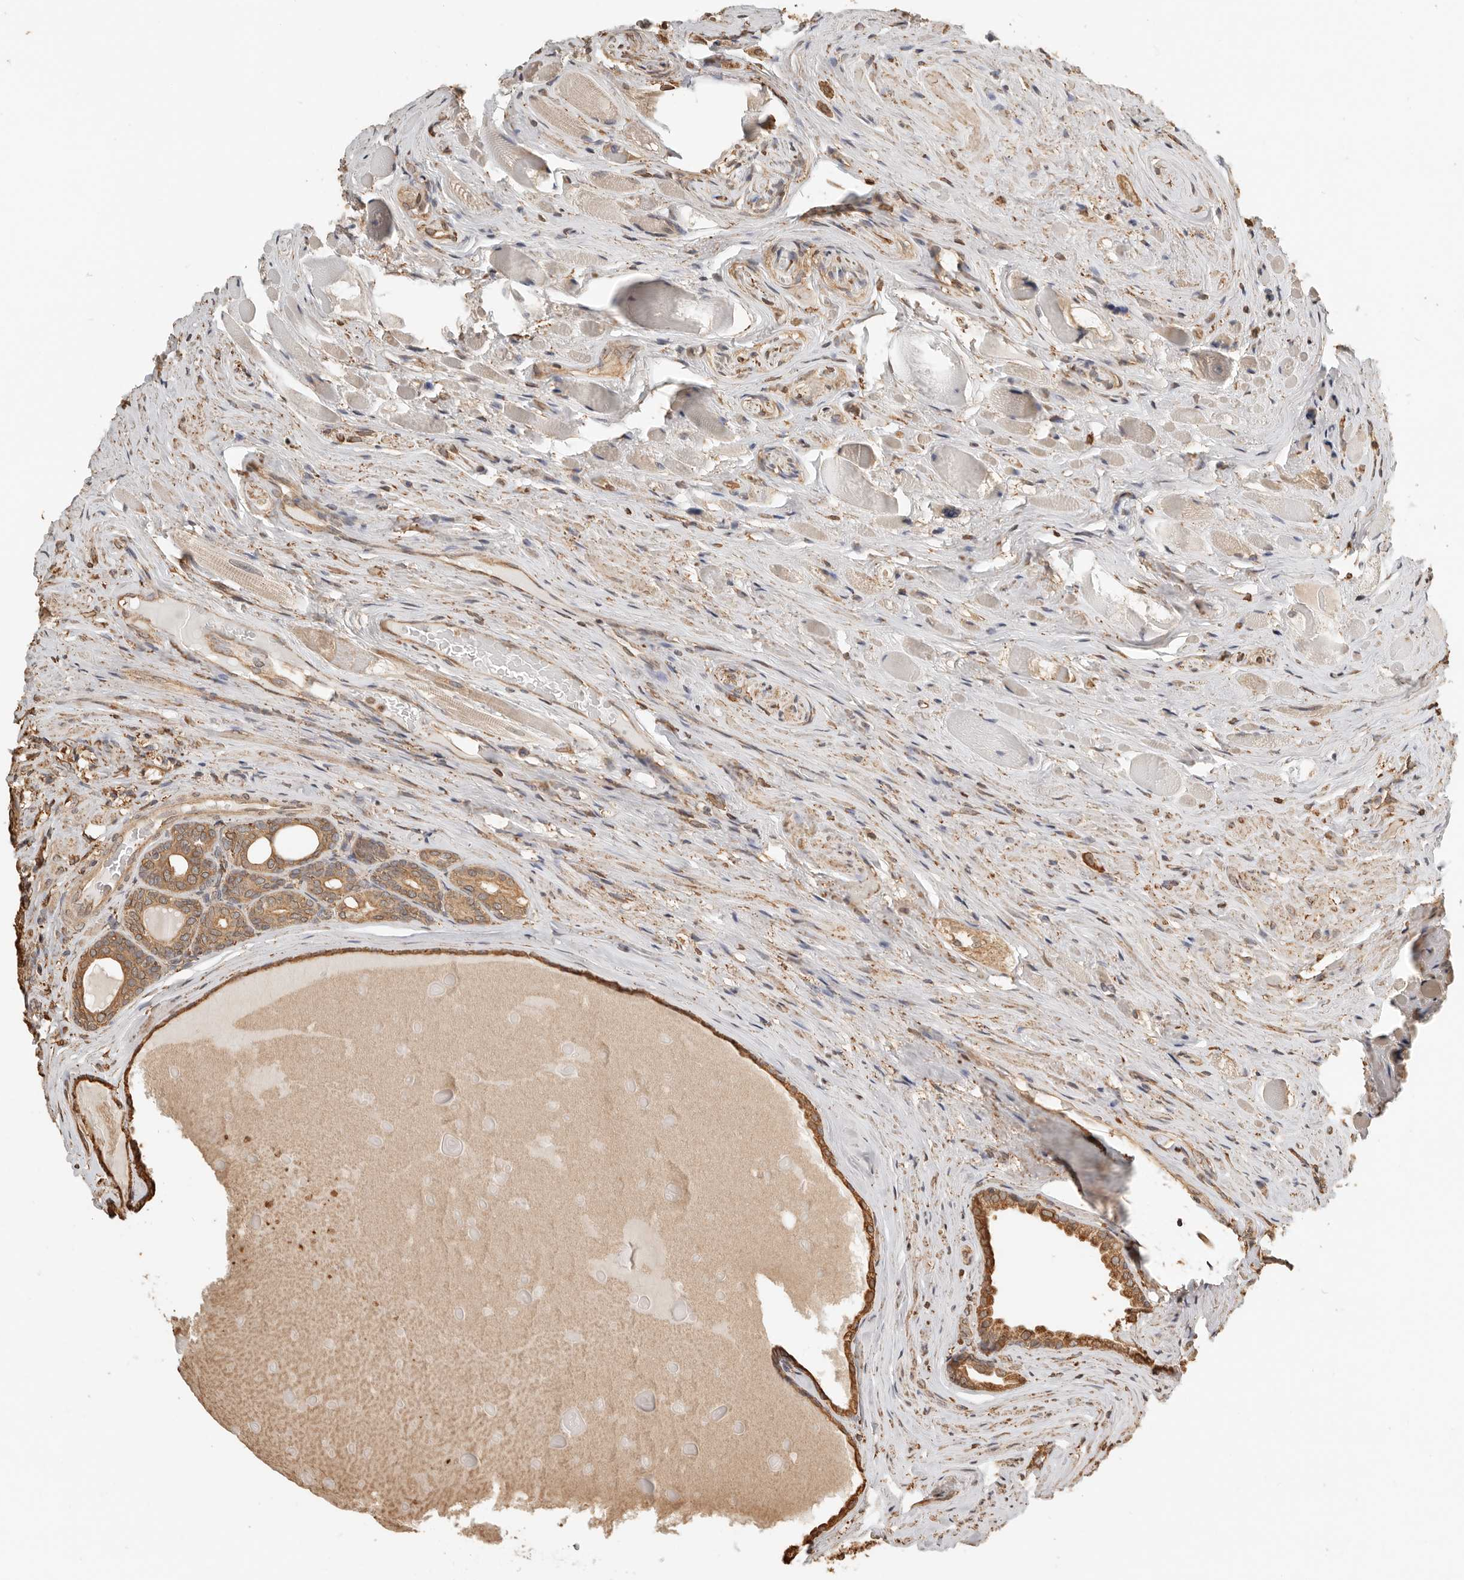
{"staining": {"intensity": "moderate", "quantity": ">75%", "location": "cytoplasmic/membranous"}, "tissue": "prostate cancer", "cell_type": "Tumor cells", "image_type": "cancer", "snomed": [{"axis": "morphology", "description": "Adenocarcinoma, Low grade"}, {"axis": "topography", "description": "Prostate"}], "caption": "Brown immunohistochemical staining in prostate low-grade adenocarcinoma shows moderate cytoplasmic/membranous positivity in approximately >75% of tumor cells.", "gene": "ARHGEF10L", "patient": {"sex": "male", "age": 72}}